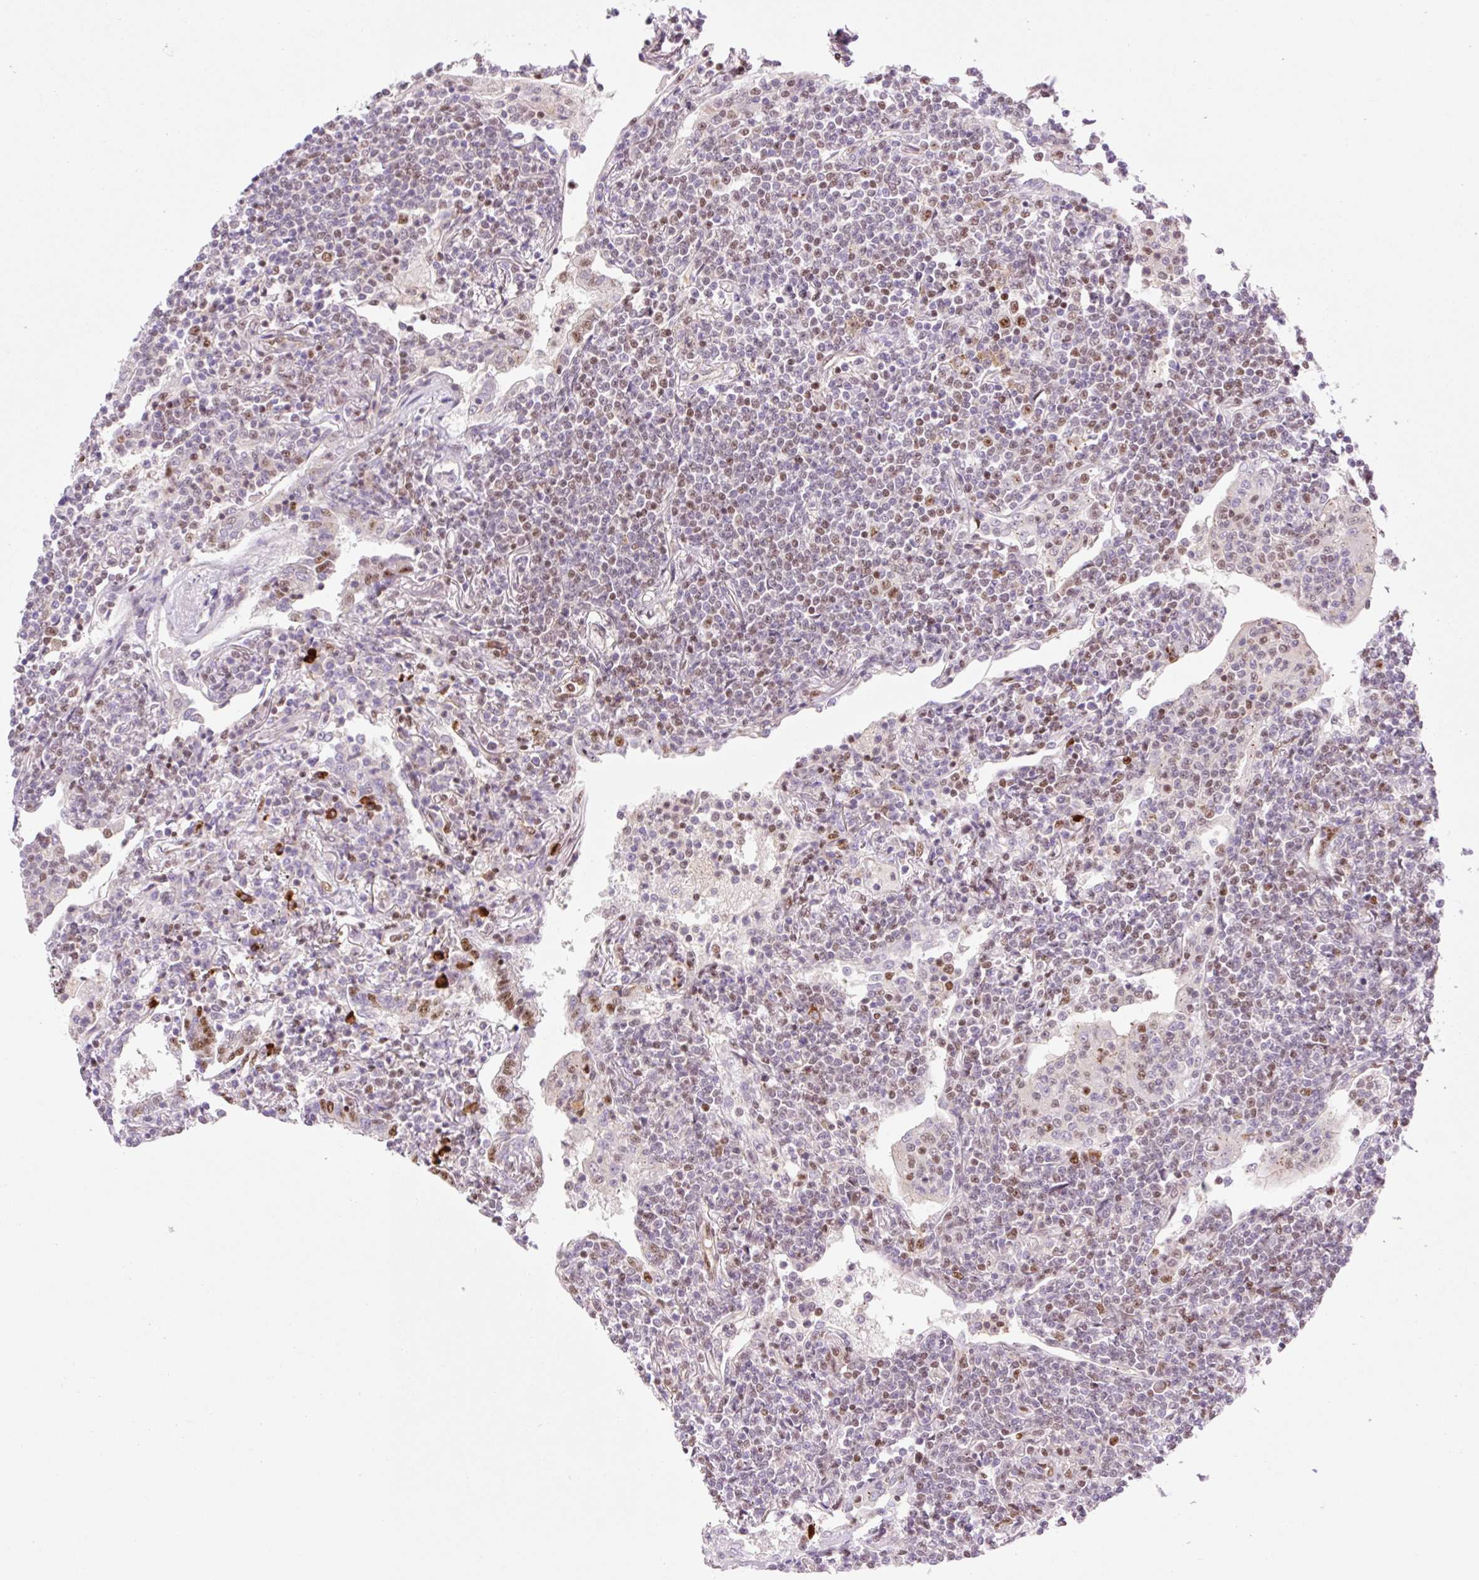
{"staining": {"intensity": "moderate", "quantity": "<25%", "location": "nuclear"}, "tissue": "lymphoma", "cell_type": "Tumor cells", "image_type": "cancer", "snomed": [{"axis": "morphology", "description": "Malignant lymphoma, non-Hodgkin's type, Low grade"}, {"axis": "topography", "description": "Lung"}], "caption": "Approximately <25% of tumor cells in human lymphoma reveal moderate nuclear protein positivity as visualized by brown immunohistochemical staining.", "gene": "PRDM11", "patient": {"sex": "female", "age": 71}}